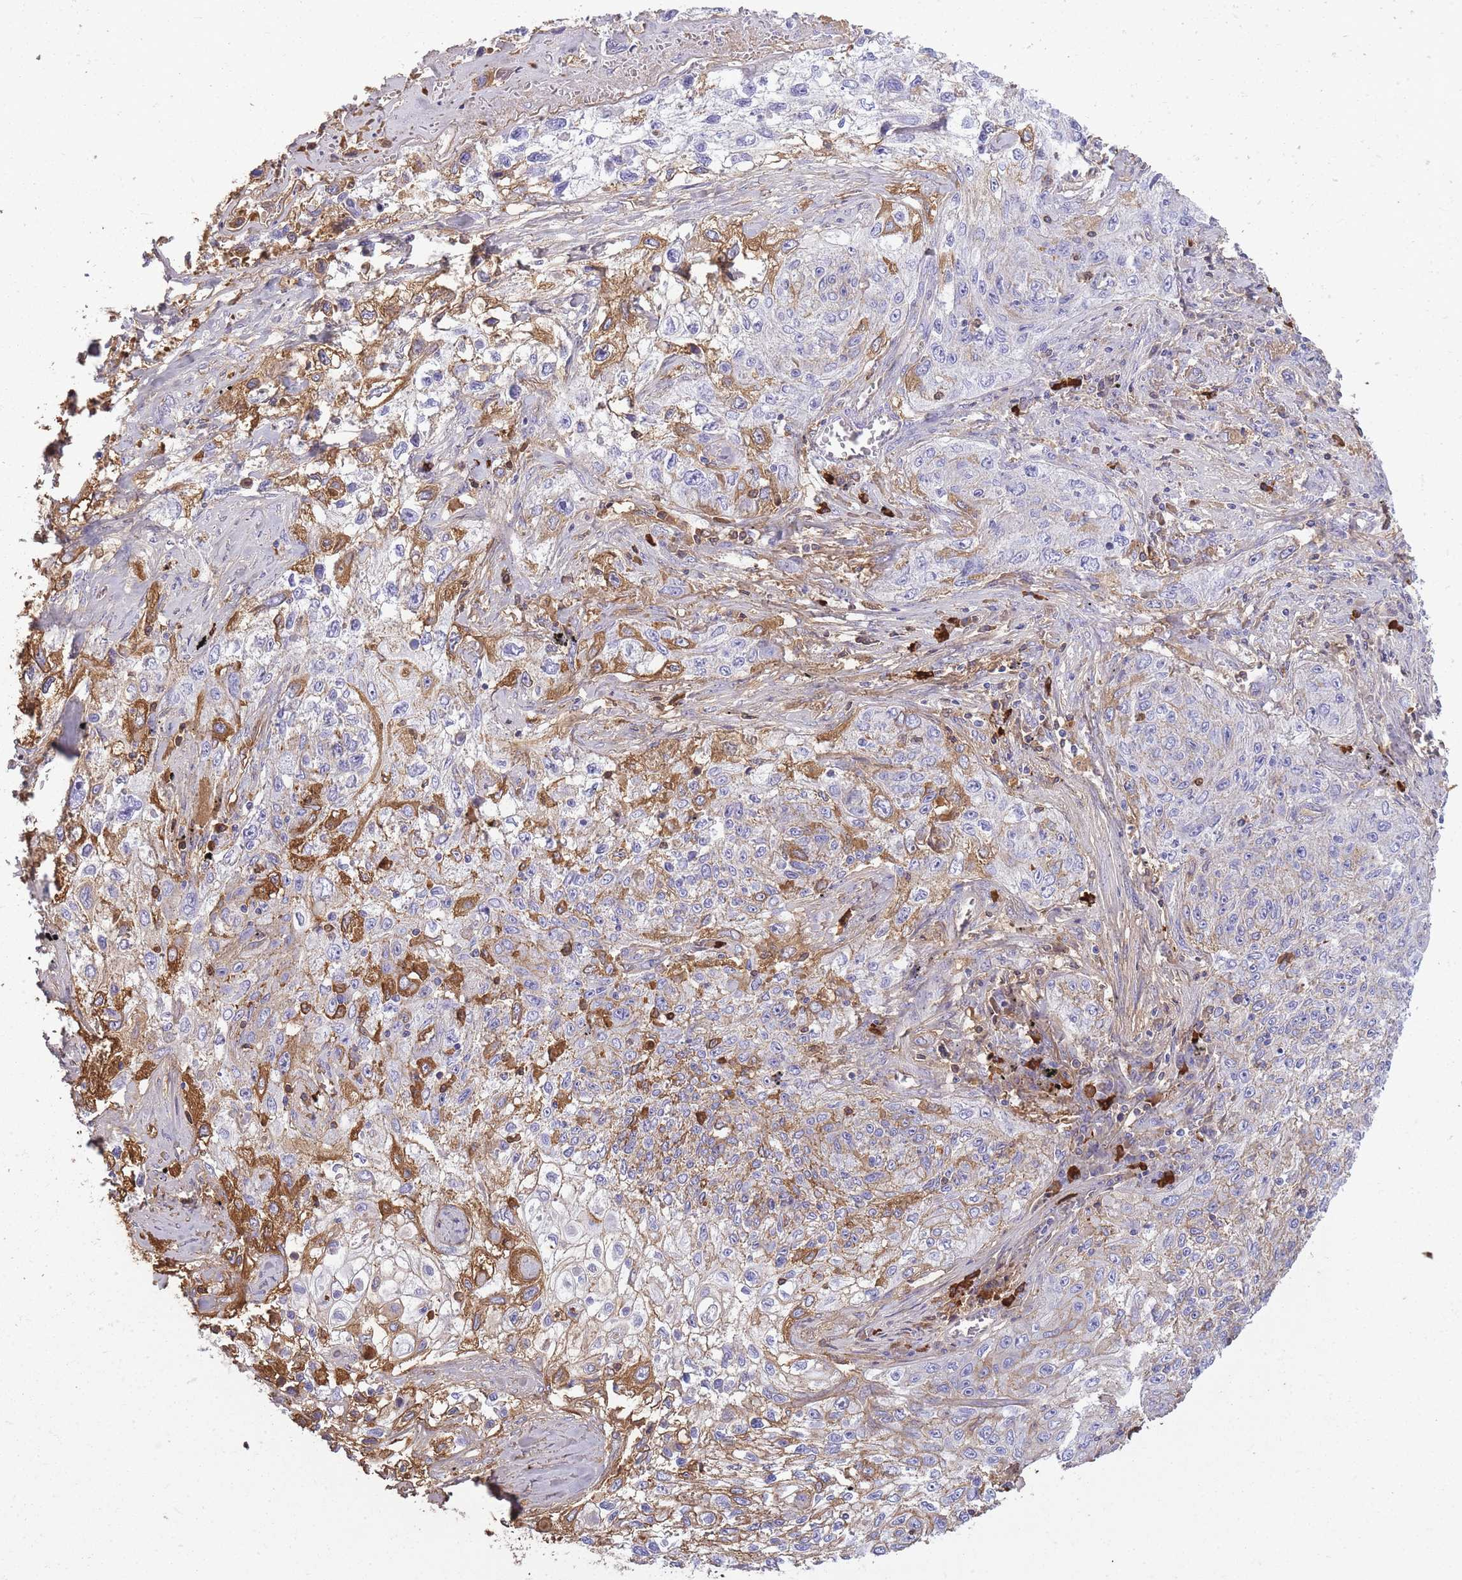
{"staining": {"intensity": "weak", "quantity": "<25%", "location": "cytoplasmic/membranous"}, "tissue": "lung cancer", "cell_type": "Tumor cells", "image_type": "cancer", "snomed": [{"axis": "morphology", "description": "Squamous cell carcinoma, NOS"}, {"axis": "topography", "description": "Lung"}], "caption": "A high-resolution histopathology image shows immunohistochemistry staining of lung cancer (squamous cell carcinoma), which displays no significant expression in tumor cells.", "gene": "IGKV1D-42", "patient": {"sex": "female", "age": 69}}